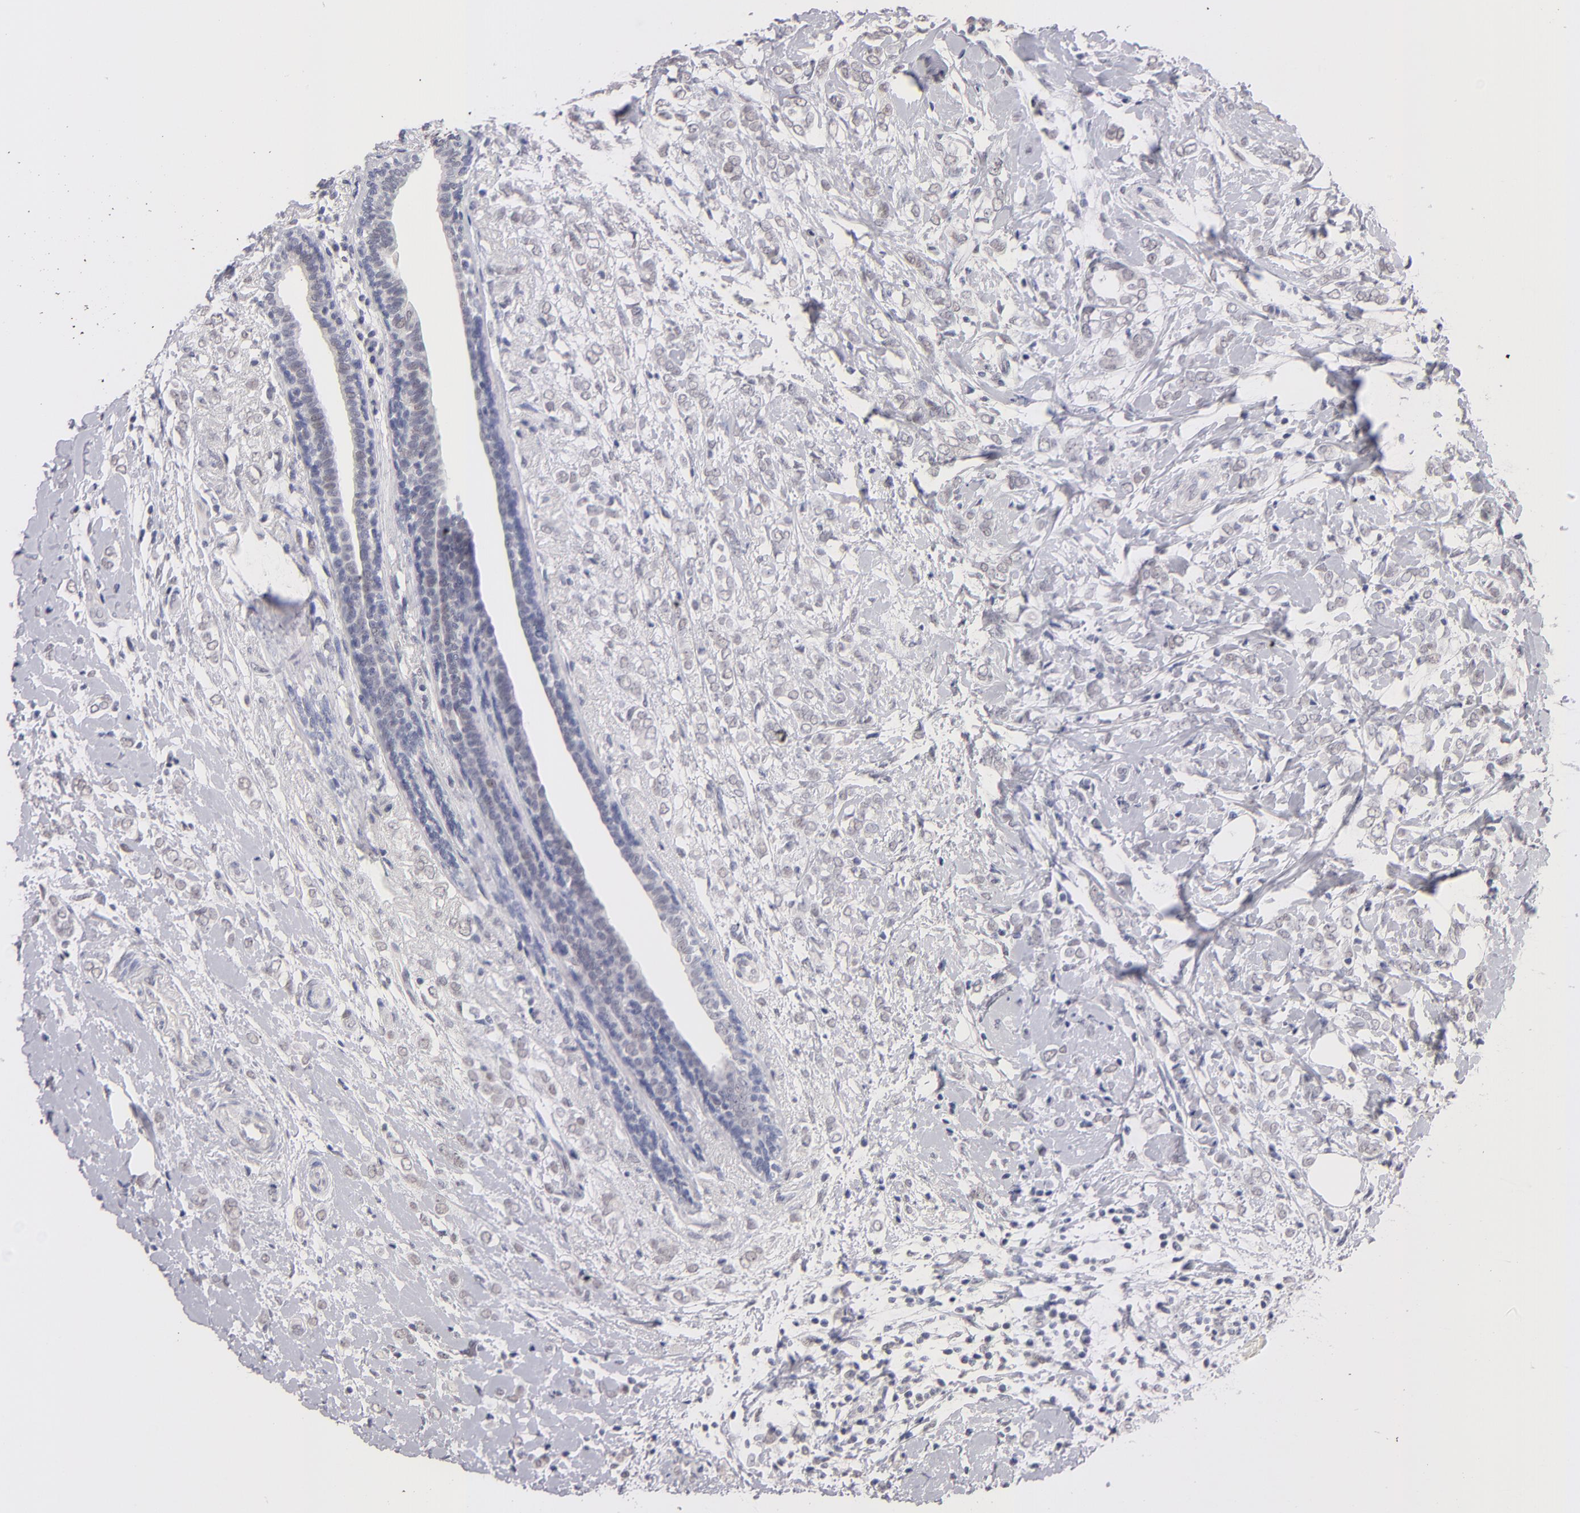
{"staining": {"intensity": "weak", "quantity": "25%-75%", "location": "nuclear"}, "tissue": "breast cancer", "cell_type": "Tumor cells", "image_type": "cancer", "snomed": [{"axis": "morphology", "description": "Normal tissue, NOS"}, {"axis": "morphology", "description": "Lobular carcinoma"}, {"axis": "topography", "description": "Breast"}], "caption": "Immunohistochemistry (IHC) staining of breast lobular carcinoma, which reveals low levels of weak nuclear positivity in approximately 25%-75% of tumor cells indicating weak nuclear protein expression. The staining was performed using DAB (3,3'-diaminobenzidine) (brown) for protein detection and nuclei were counterstained in hematoxylin (blue).", "gene": "TEX11", "patient": {"sex": "female", "age": 47}}